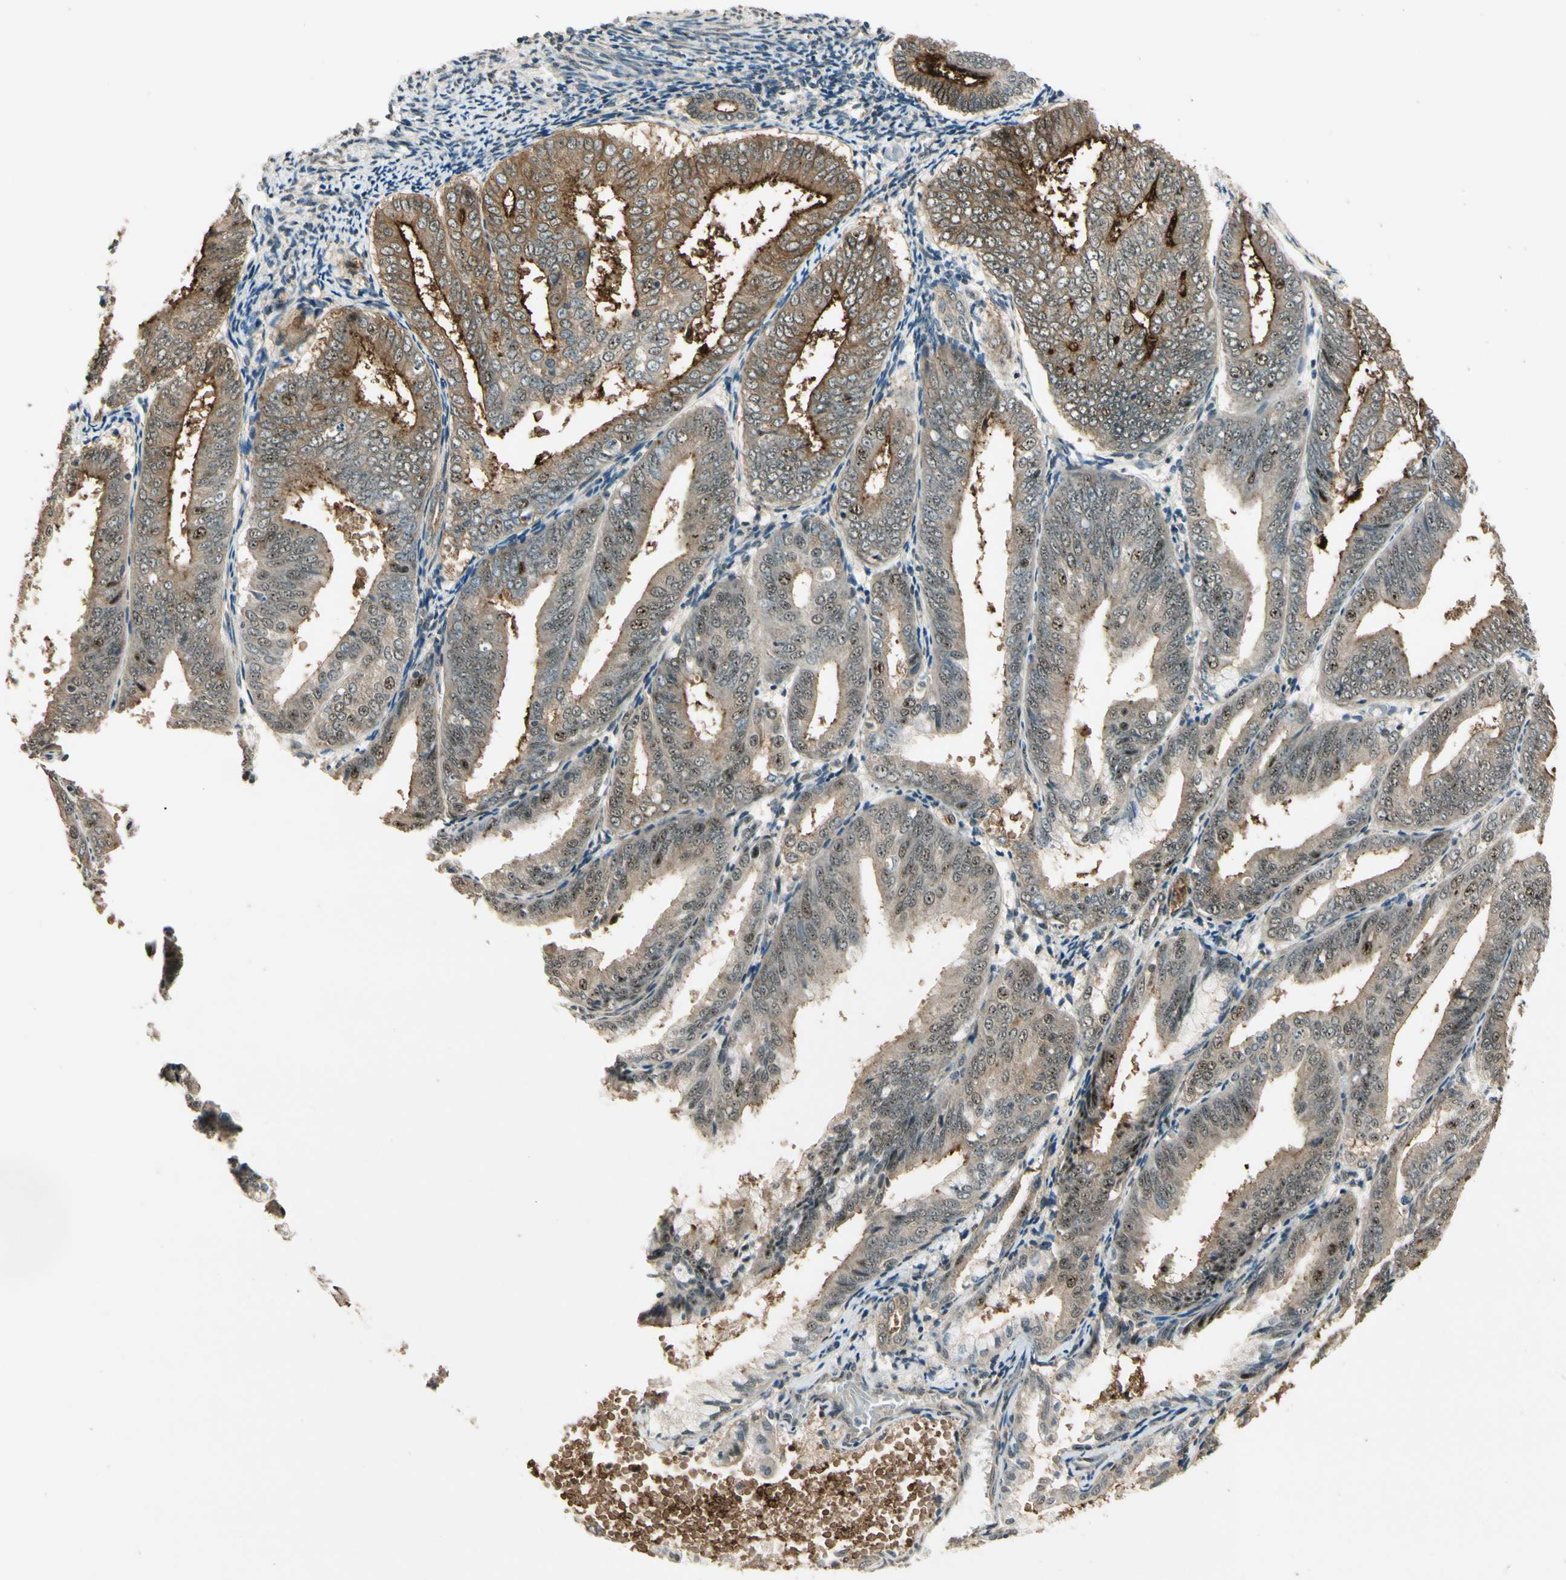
{"staining": {"intensity": "weak", "quantity": ">75%", "location": "cytoplasmic/membranous,nuclear"}, "tissue": "endometrial cancer", "cell_type": "Tumor cells", "image_type": "cancer", "snomed": [{"axis": "morphology", "description": "Adenocarcinoma, NOS"}, {"axis": "topography", "description": "Endometrium"}], "caption": "The photomicrograph demonstrates a brown stain indicating the presence of a protein in the cytoplasmic/membranous and nuclear of tumor cells in adenocarcinoma (endometrial).", "gene": "MCPH1", "patient": {"sex": "female", "age": 63}}